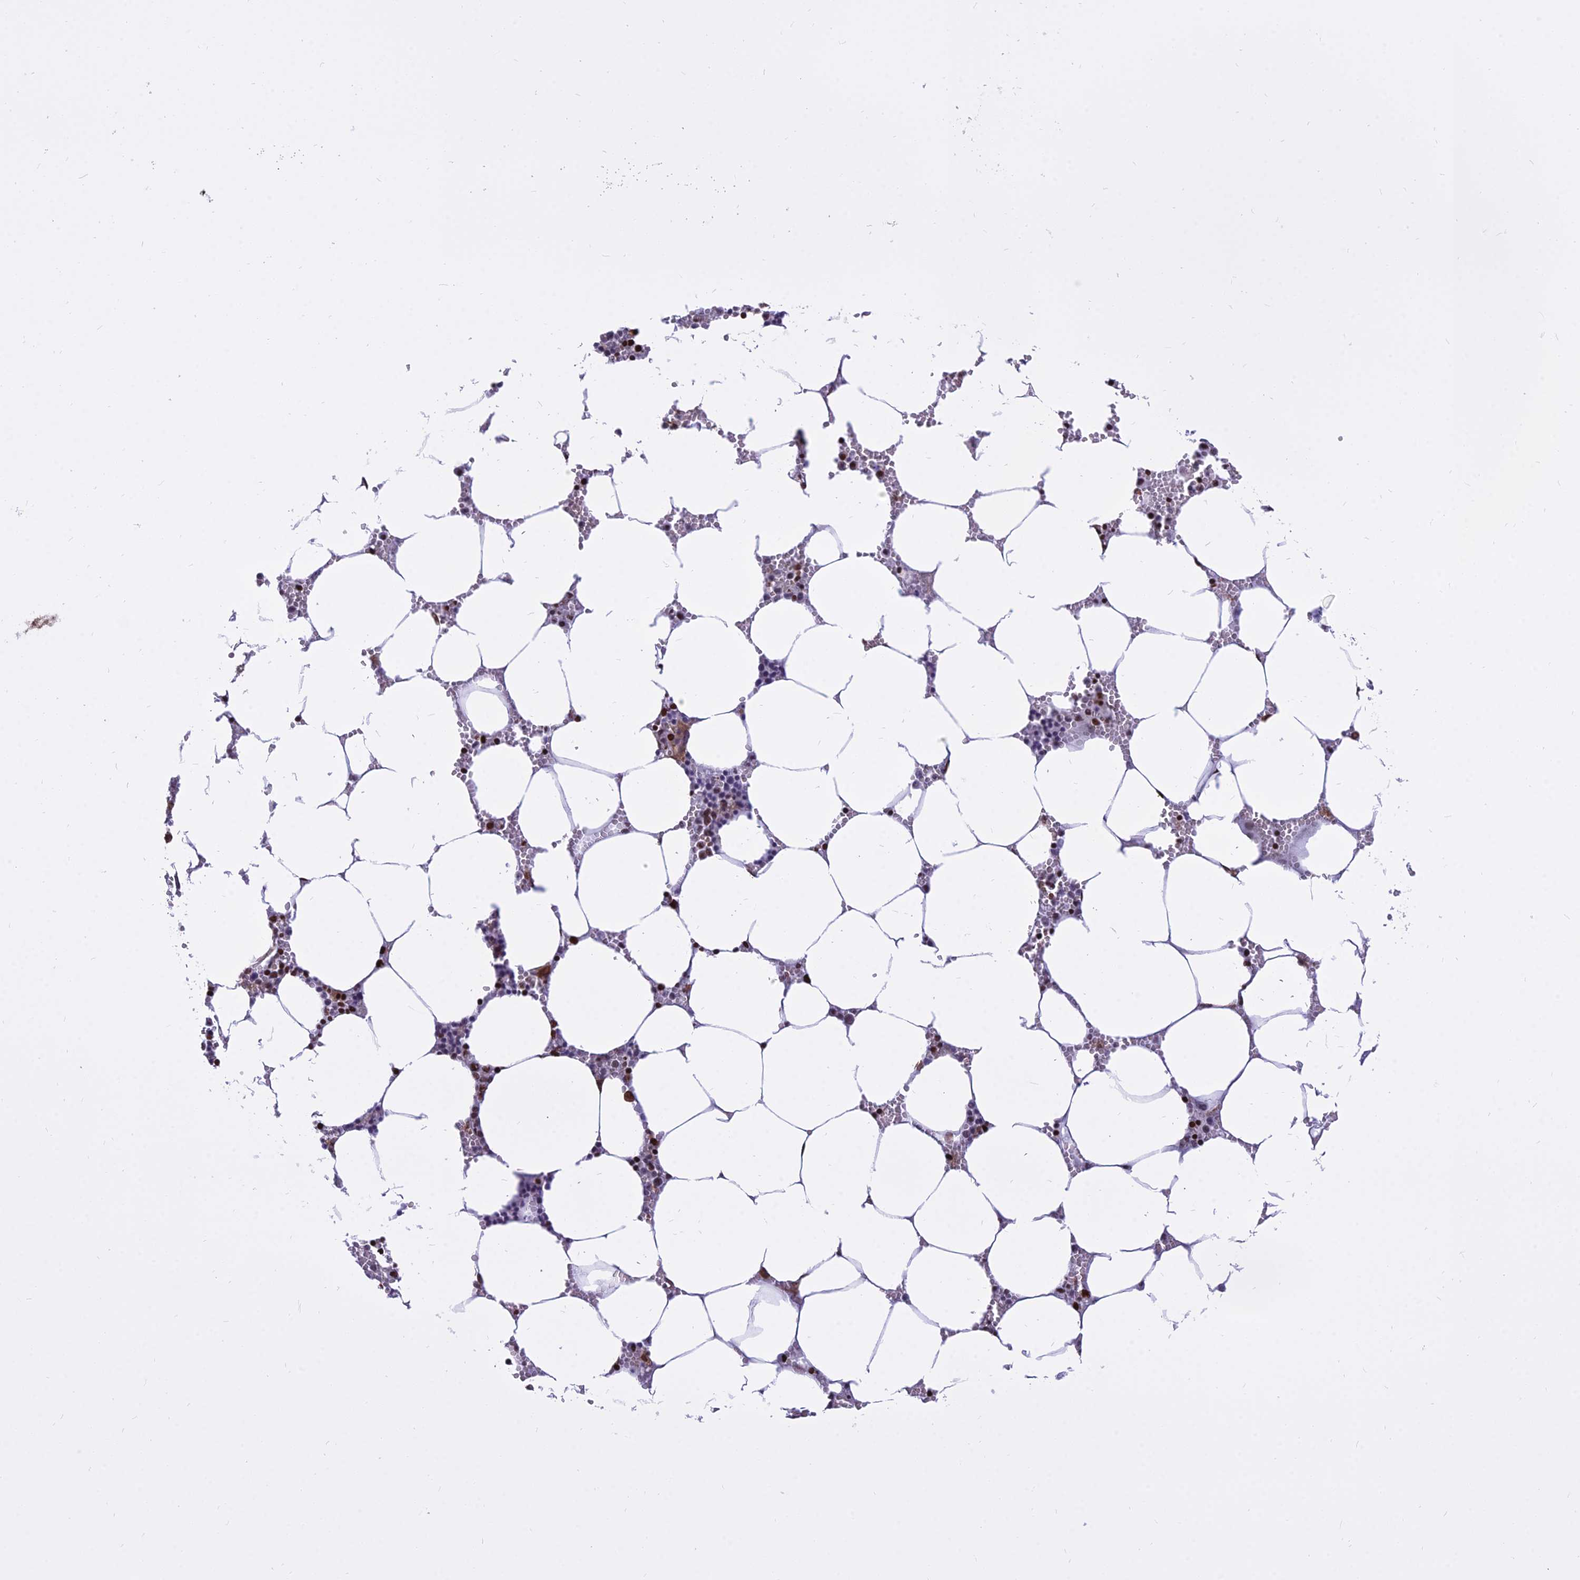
{"staining": {"intensity": "strong", "quantity": "25%-75%", "location": "nuclear"}, "tissue": "bone marrow", "cell_type": "Hematopoietic cells", "image_type": "normal", "snomed": [{"axis": "morphology", "description": "Normal tissue, NOS"}, {"axis": "topography", "description": "Bone marrow"}], "caption": "Hematopoietic cells exhibit high levels of strong nuclear expression in approximately 25%-75% of cells in normal bone marrow. (Stains: DAB (3,3'-diaminobenzidine) in brown, nuclei in blue, Microscopy: brightfield microscopy at high magnification).", "gene": "PARP1", "patient": {"sex": "male", "age": 70}}